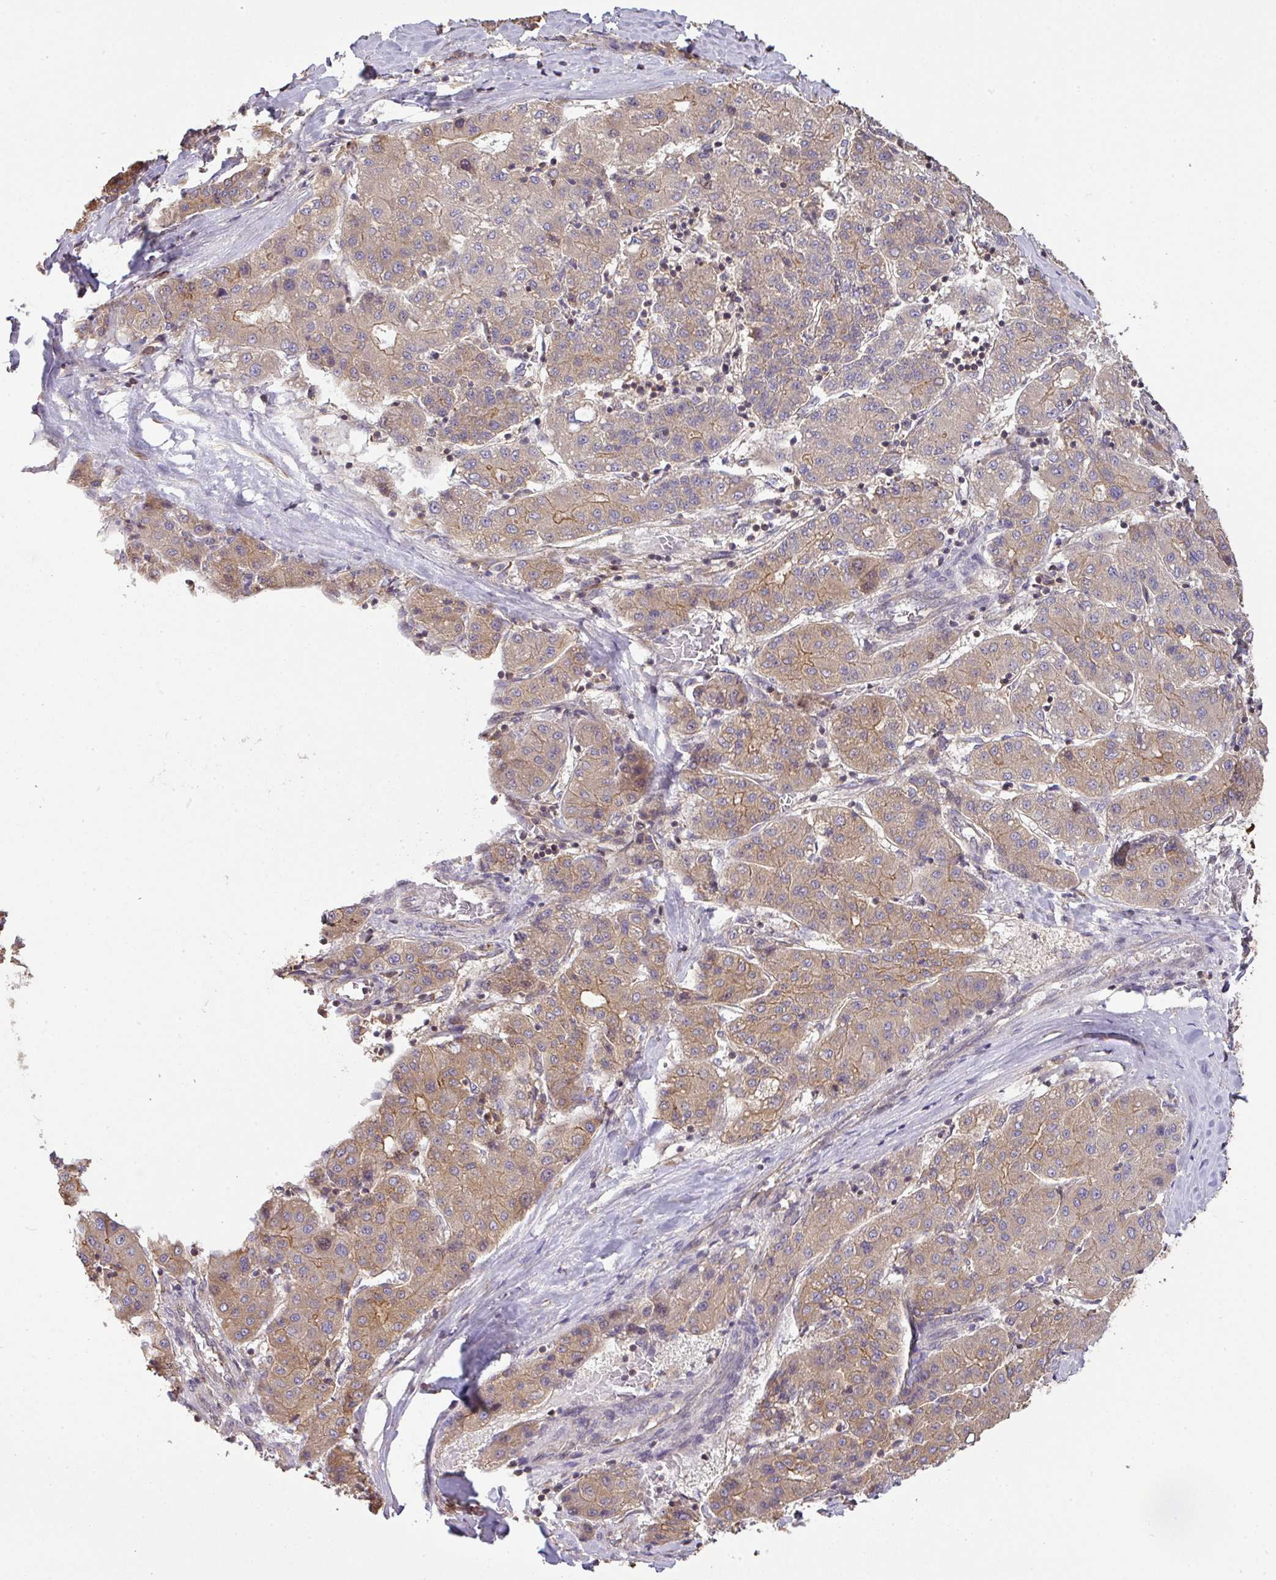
{"staining": {"intensity": "moderate", "quantity": "25%-75%", "location": "cytoplasmic/membranous"}, "tissue": "liver cancer", "cell_type": "Tumor cells", "image_type": "cancer", "snomed": [{"axis": "morphology", "description": "Carcinoma, Hepatocellular, NOS"}, {"axis": "topography", "description": "Liver"}], "caption": "Liver cancer (hepatocellular carcinoma) stained with a protein marker reveals moderate staining in tumor cells.", "gene": "VENTX", "patient": {"sex": "male", "age": 65}}